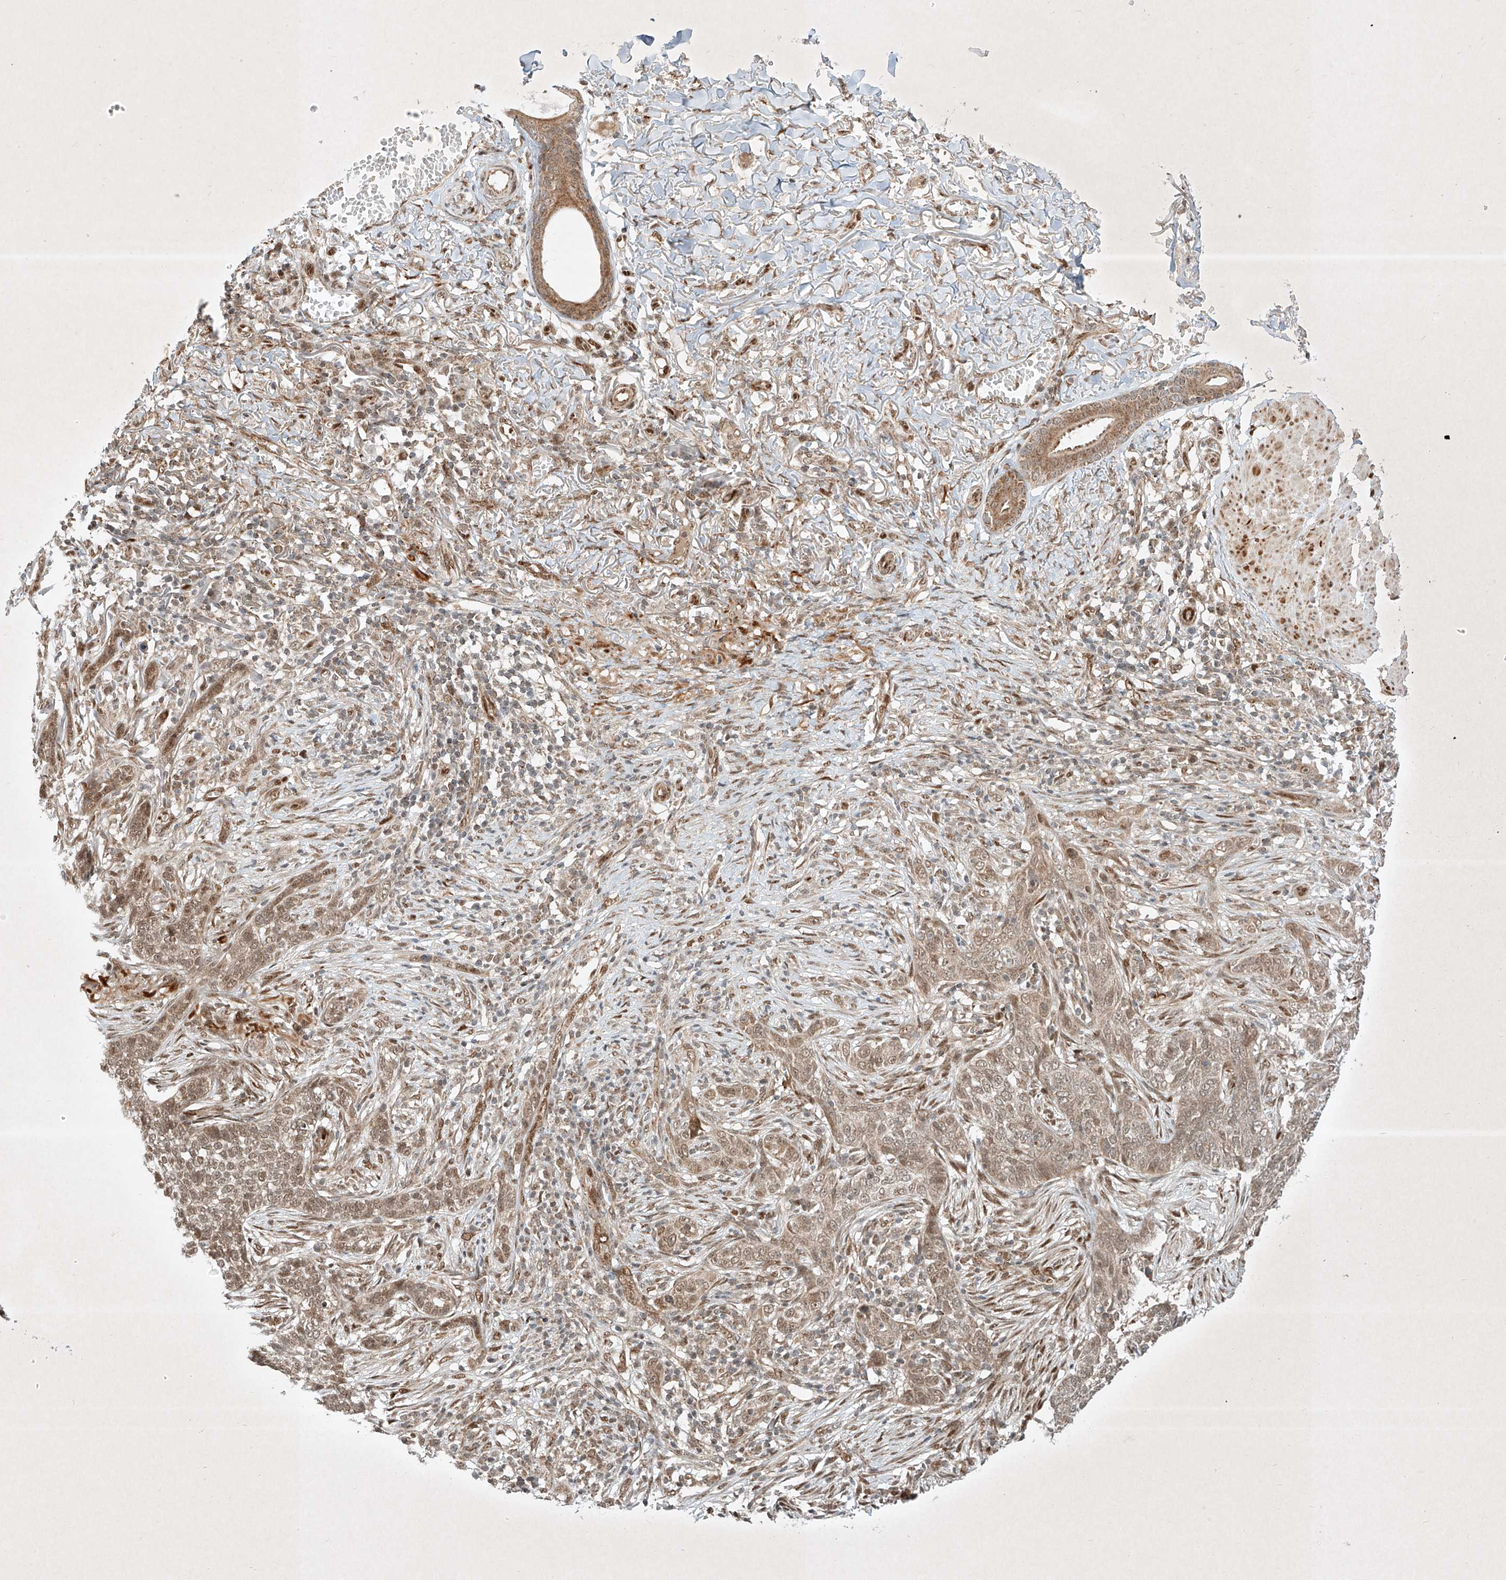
{"staining": {"intensity": "moderate", "quantity": ">75%", "location": "cytoplasmic/membranous,nuclear"}, "tissue": "skin cancer", "cell_type": "Tumor cells", "image_type": "cancer", "snomed": [{"axis": "morphology", "description": "Basal cell carcinoma"}, {"axis": "topography", "description": "Skin"}], "caption": "A histopathology image of skin basal cell carcinoma stained for a protein shows moderate cytoplasmic/membranous and nuclear brown staining in tumor cells.", "gene": "EPG5", "patient": {"sex": "male", "age": 85}}